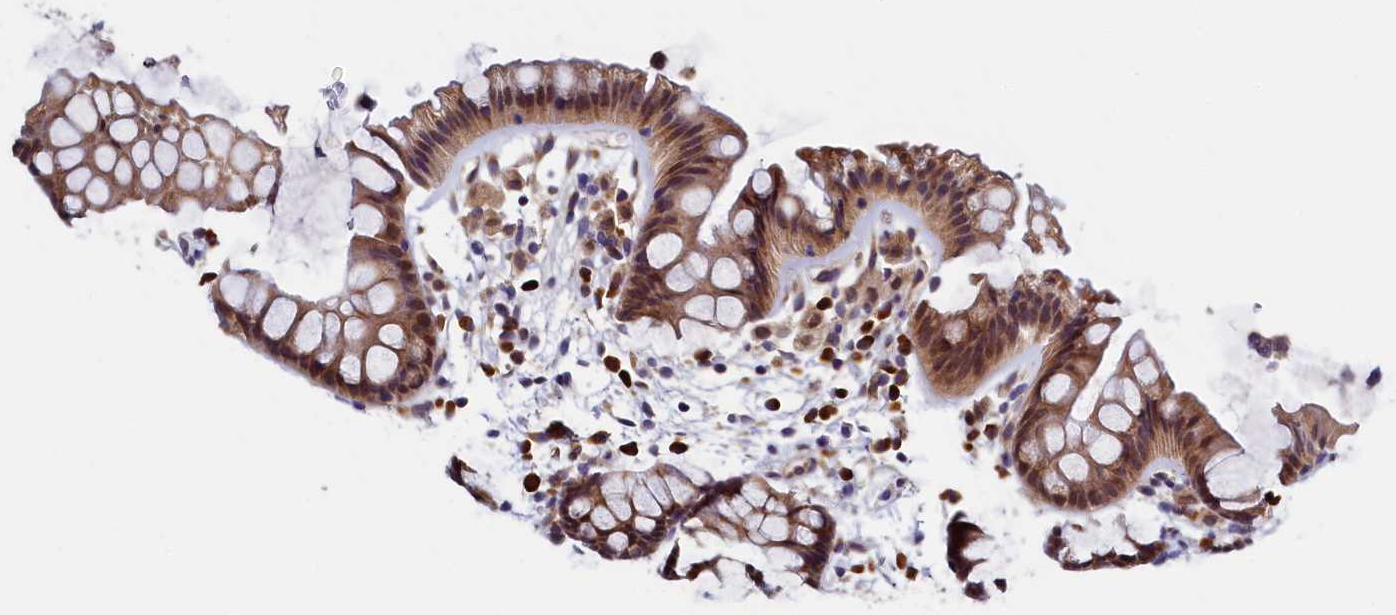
{"staining": {"intensity": "weak", "quantity": ">75%", "location": "cytoplasmic/membranous"}, "tissue": "colon", "cell_type": "Endothelial cells", "image_type": "normal", "snomed": [{"axis": "morphology", "description": "Normal tissue, NOS"}, {"axis": "topography", "description": "Colon"}], "caption": "DAB immunohistochemical staining of unremarkable colon demonstrates weak cytoplasmic/membranous protein staining in about >75% of endothelial cells.", "gene": "SLC16A14", "patient": {"sex": "female", "age": 62}}